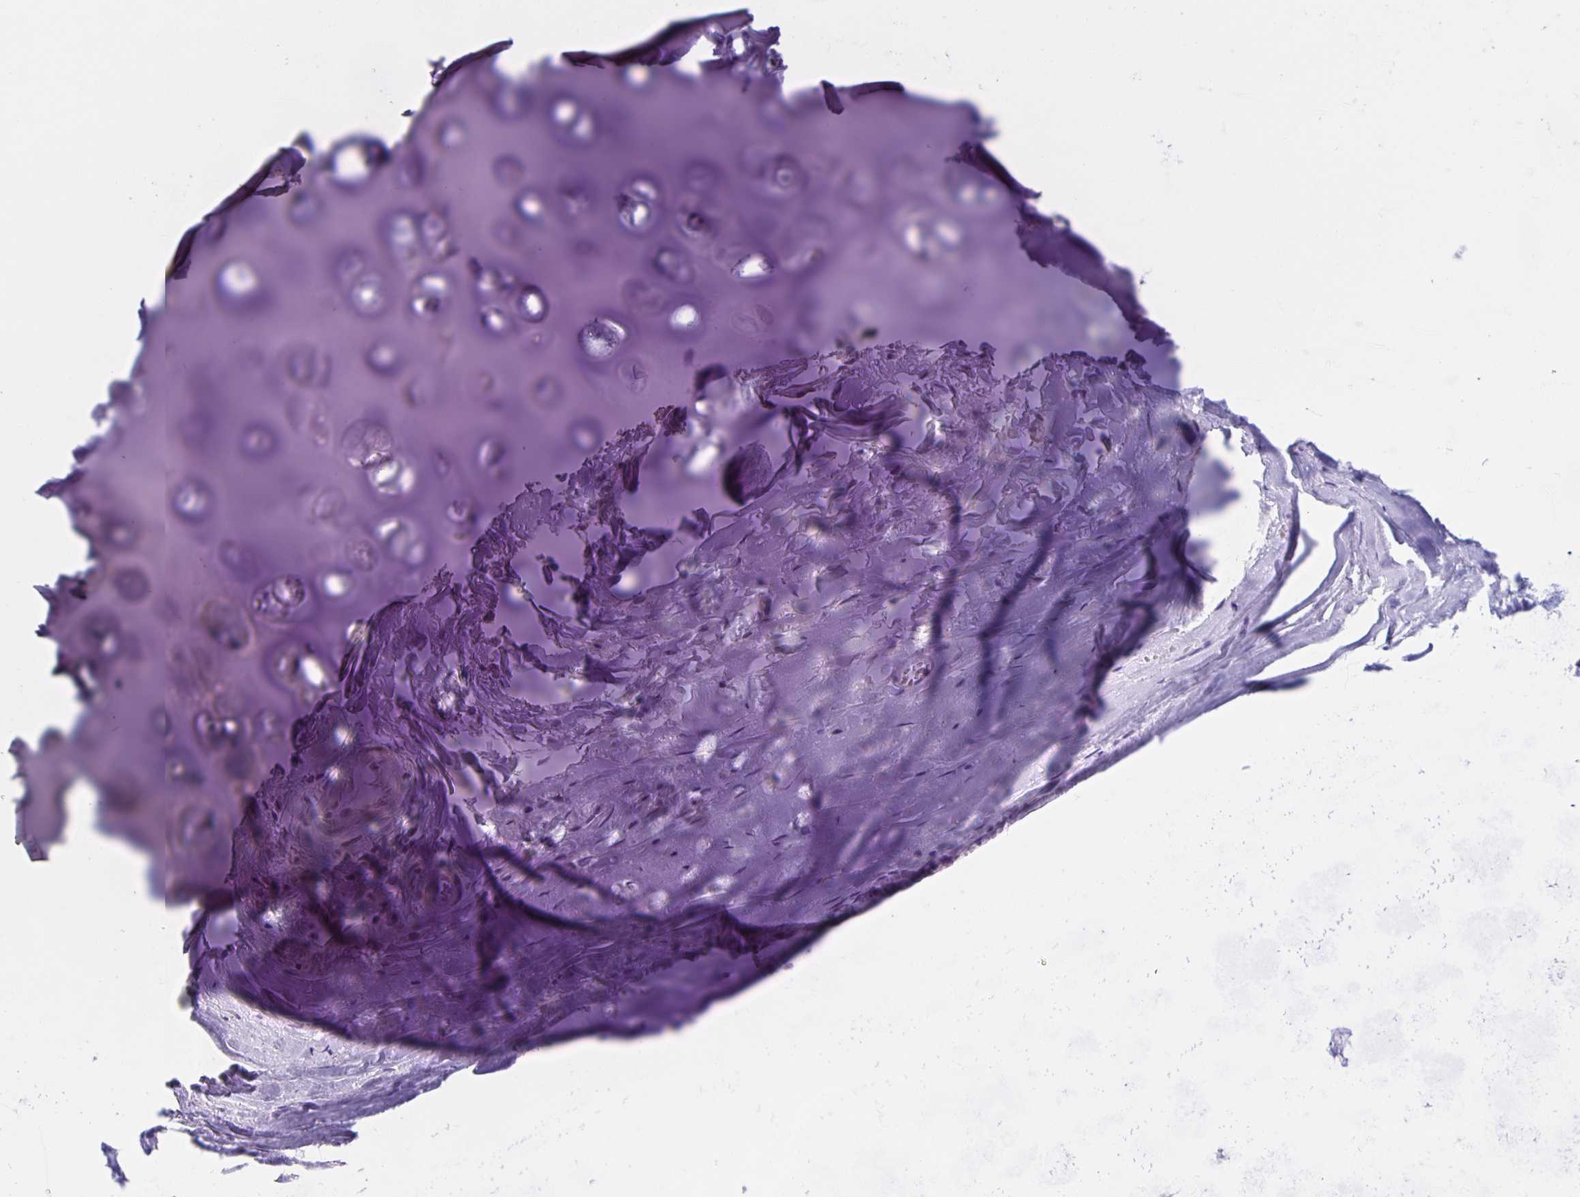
{"staining": {"intensity": "negative", "quantity": "none", "location": "none"}, "tissue": "adipose tissue", "cell_type": "Adipocytes", "image_type": "normal", "snomed": [{"axis": "morphology", "description": "Normal tissue, NOS"}, {"axis": "topography", "description": "Cartilage tissue"}, {"axis": "topography", "description": "Nasopharynx"}, {"axis": "topography", "description": "Thyroid gland"}], "caption": "A high-resolution micrograph shows IHC staining of unremarkable adipose tissue, which exhibits no significant positivity in adipocytes.", "gene": "SLC12A3", "patient": {"sex": "male", "age": 63}}